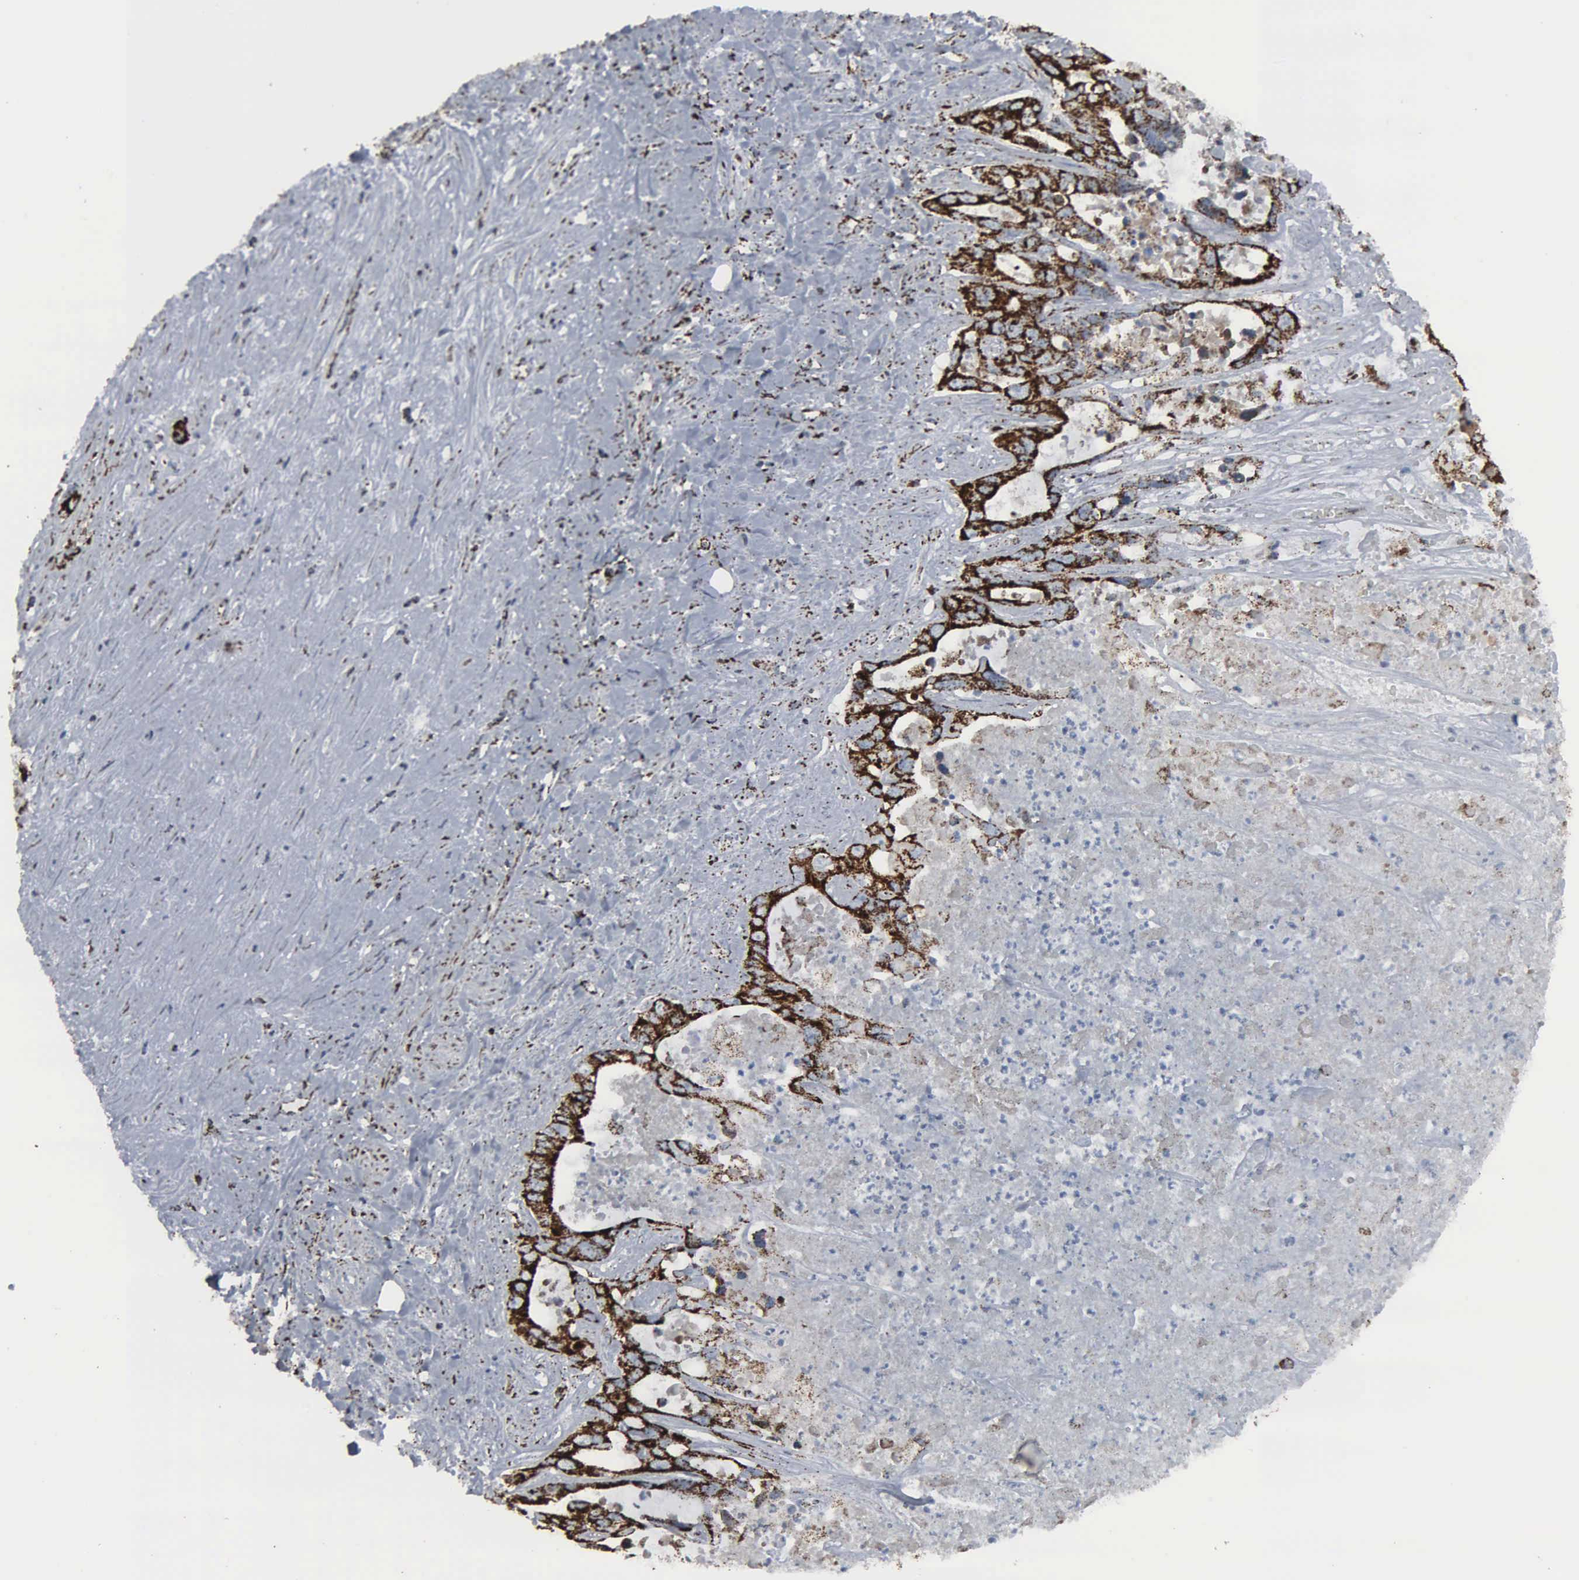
{"staining": {"intensity": "strong", "quantity": ">75%", "location": "cytoplasmic/membranous"}, "tissue": "liver cancer", "cell_type": "Tumor cells", "image_type": "cancer", "snomed": [{"axis": "morphology", "description": "Cholangiocarcinoma"}, {"axis": "topography", "description": "Liver"}], "caption": "Approximately >75% of tumor cells in liver cancer exhibit strong cytoplasmic/membranous protein expression as visualized by brown immunohistochemical staining.", "gene": "HSPA9", "patient": {"sex": "female", "age": 65}}